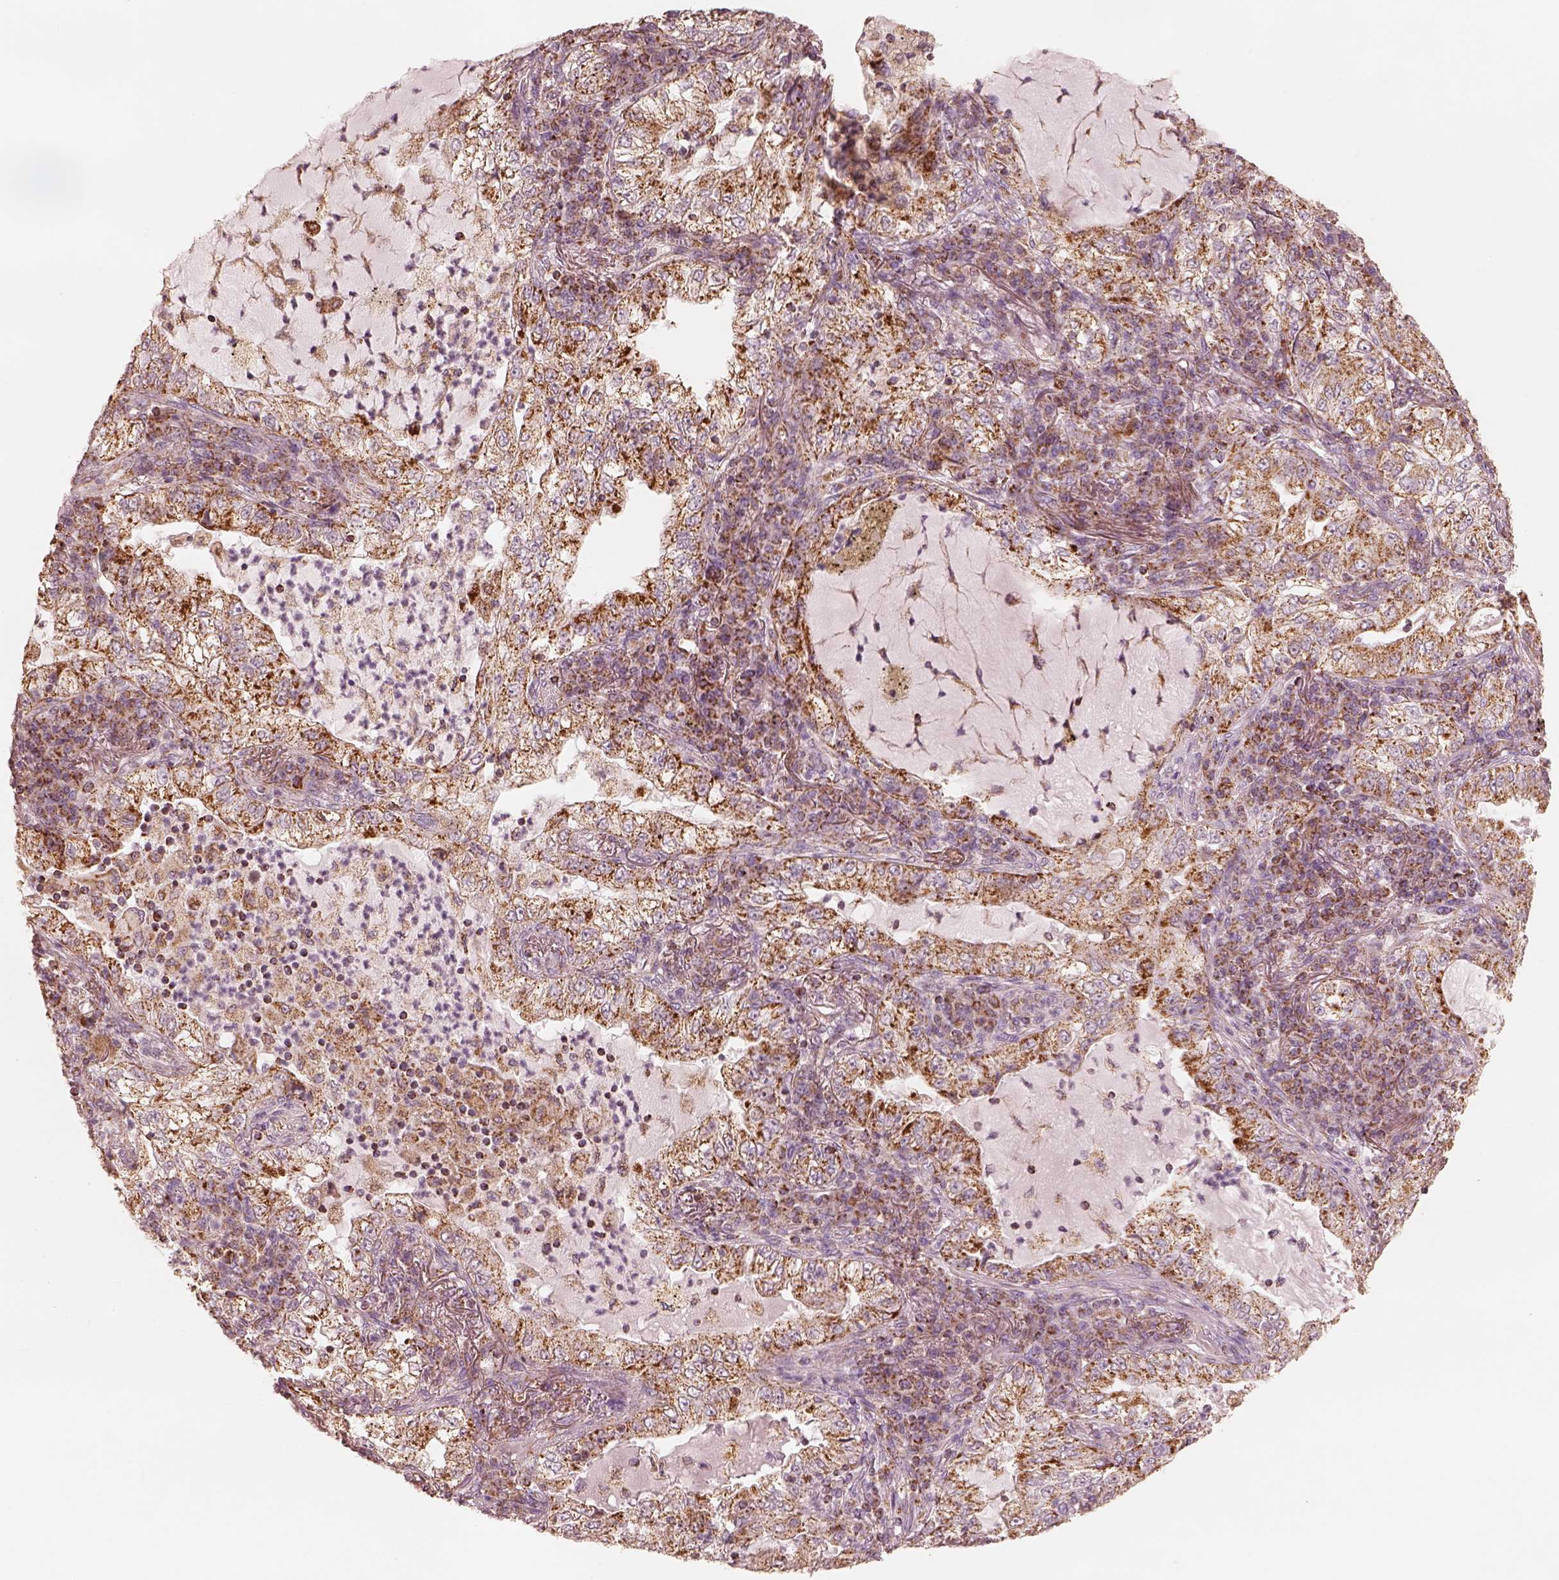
{"staining": {"intensity": "strong", "quantity": ">75%", "location": "cytoplasmic/membranous"}, "tissue": "lung cancer", "cell_type": "Tumor cells", "image_type": "cancer", "snomed": [{"axis": "morphology", "description": "Adenocarcinoma, NOS"}, {"axis": "topography", "description": "Lung"}], "caption": "Tumor cells show strong cytoplasmic/membranous expression in approximately >75% of cells in adenocarcinoma (lung). Using DAB (brown) and hematoxylin (blue) stains, captured at high magnification using brightfield microscopy.", "gene": "ENTPD6", "patient": {"sex": "female", "age": 73}}